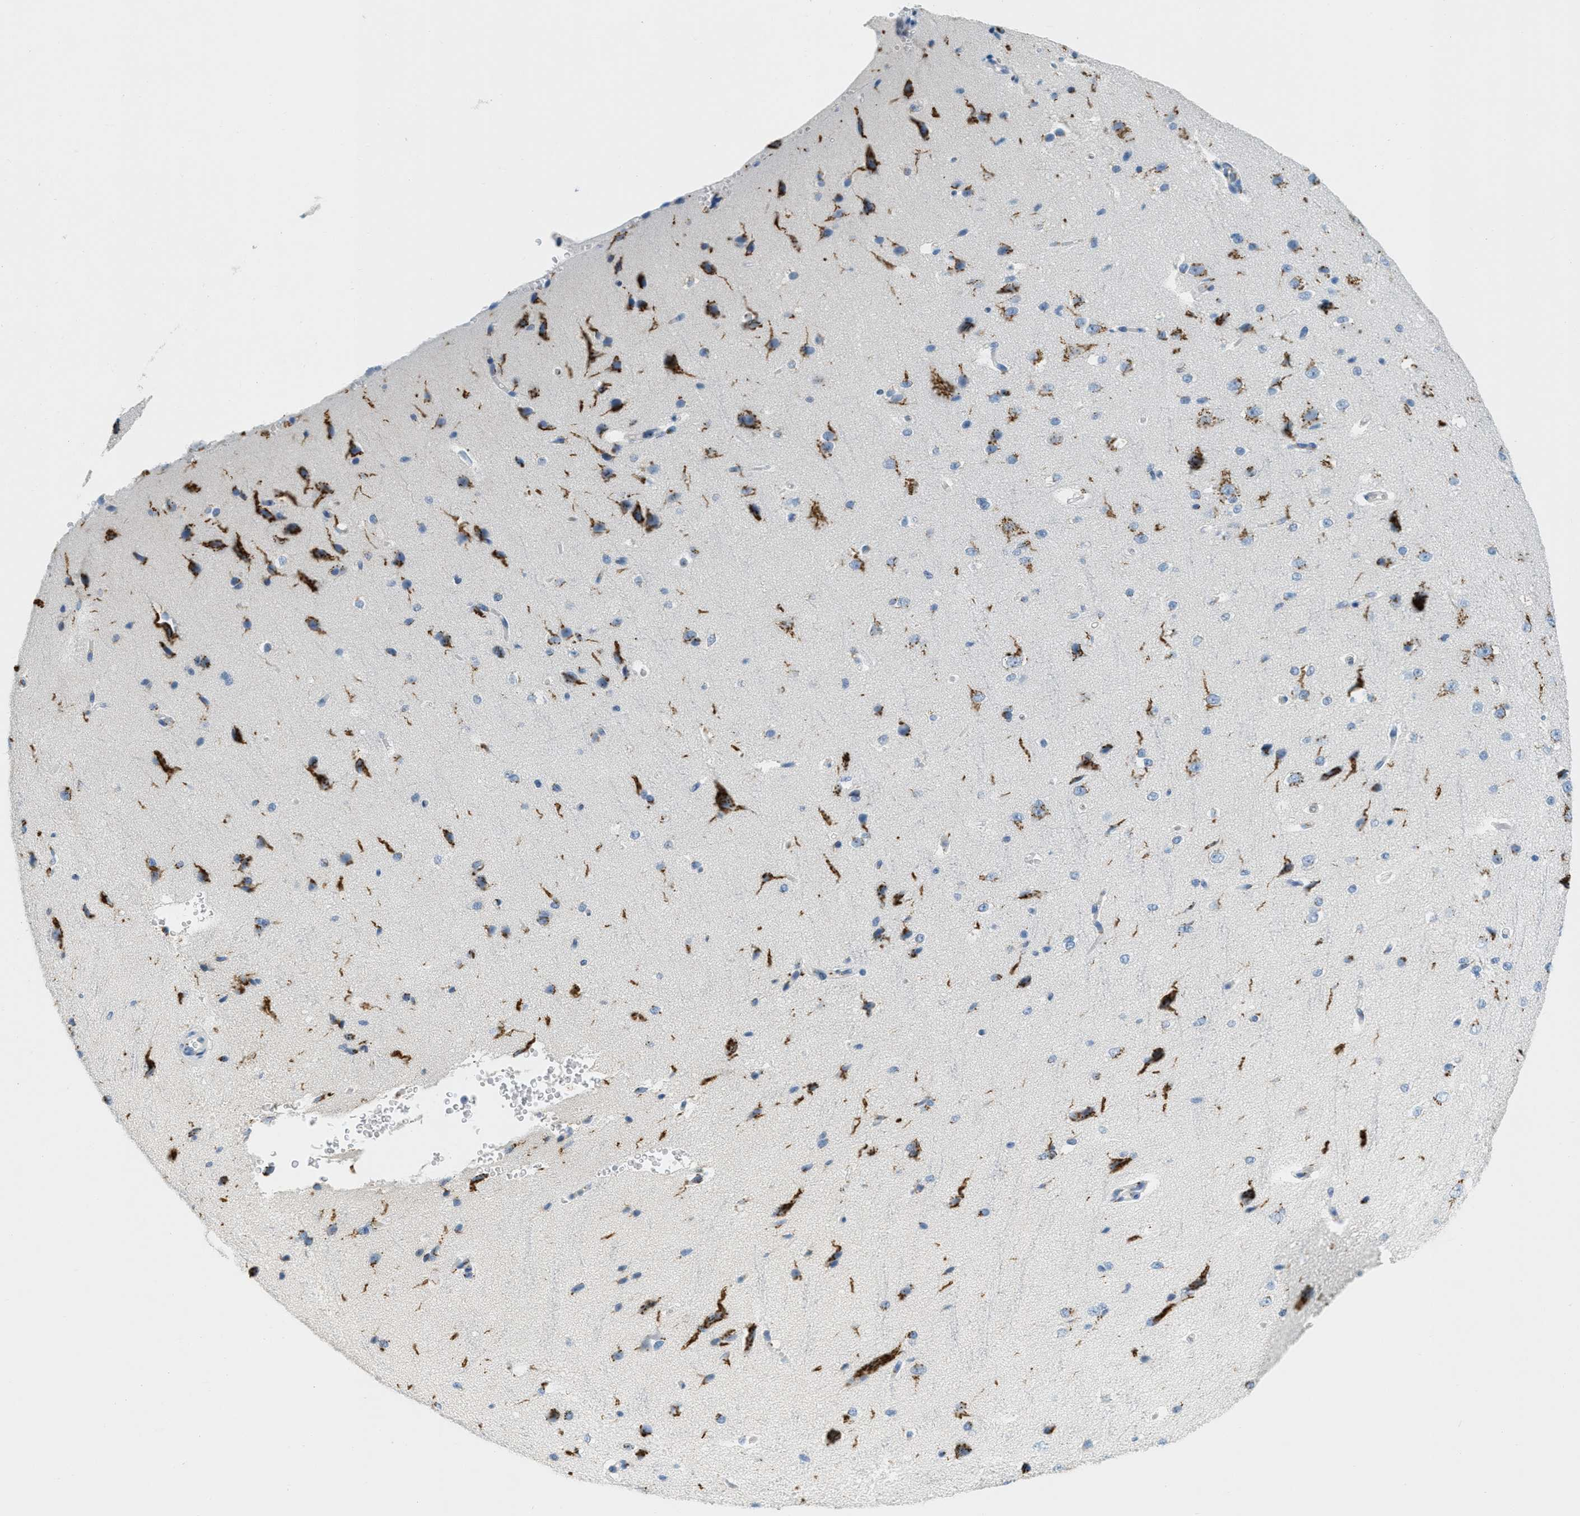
{"staining": {"intensity": "negative", "quantity": "none", "location": "none"}, "tissue": "cerebral cortex", "cell_type": "Endothelial cells", "image_type": "normal", "snomed": [{"axis": "morphology", "description": "Normal tissue, NOS"}, {"axis": "morphology", "description": "Developmental malformation"}, {"axis": "topography", "description": "Cerebral cortex"}], "caption": "This is an IHC image of unremarkable cerebral cortex. There is no staining in endothelial cells.", "gene": "ENTPD4", "patient": {"sex": "female", "age": 30}}